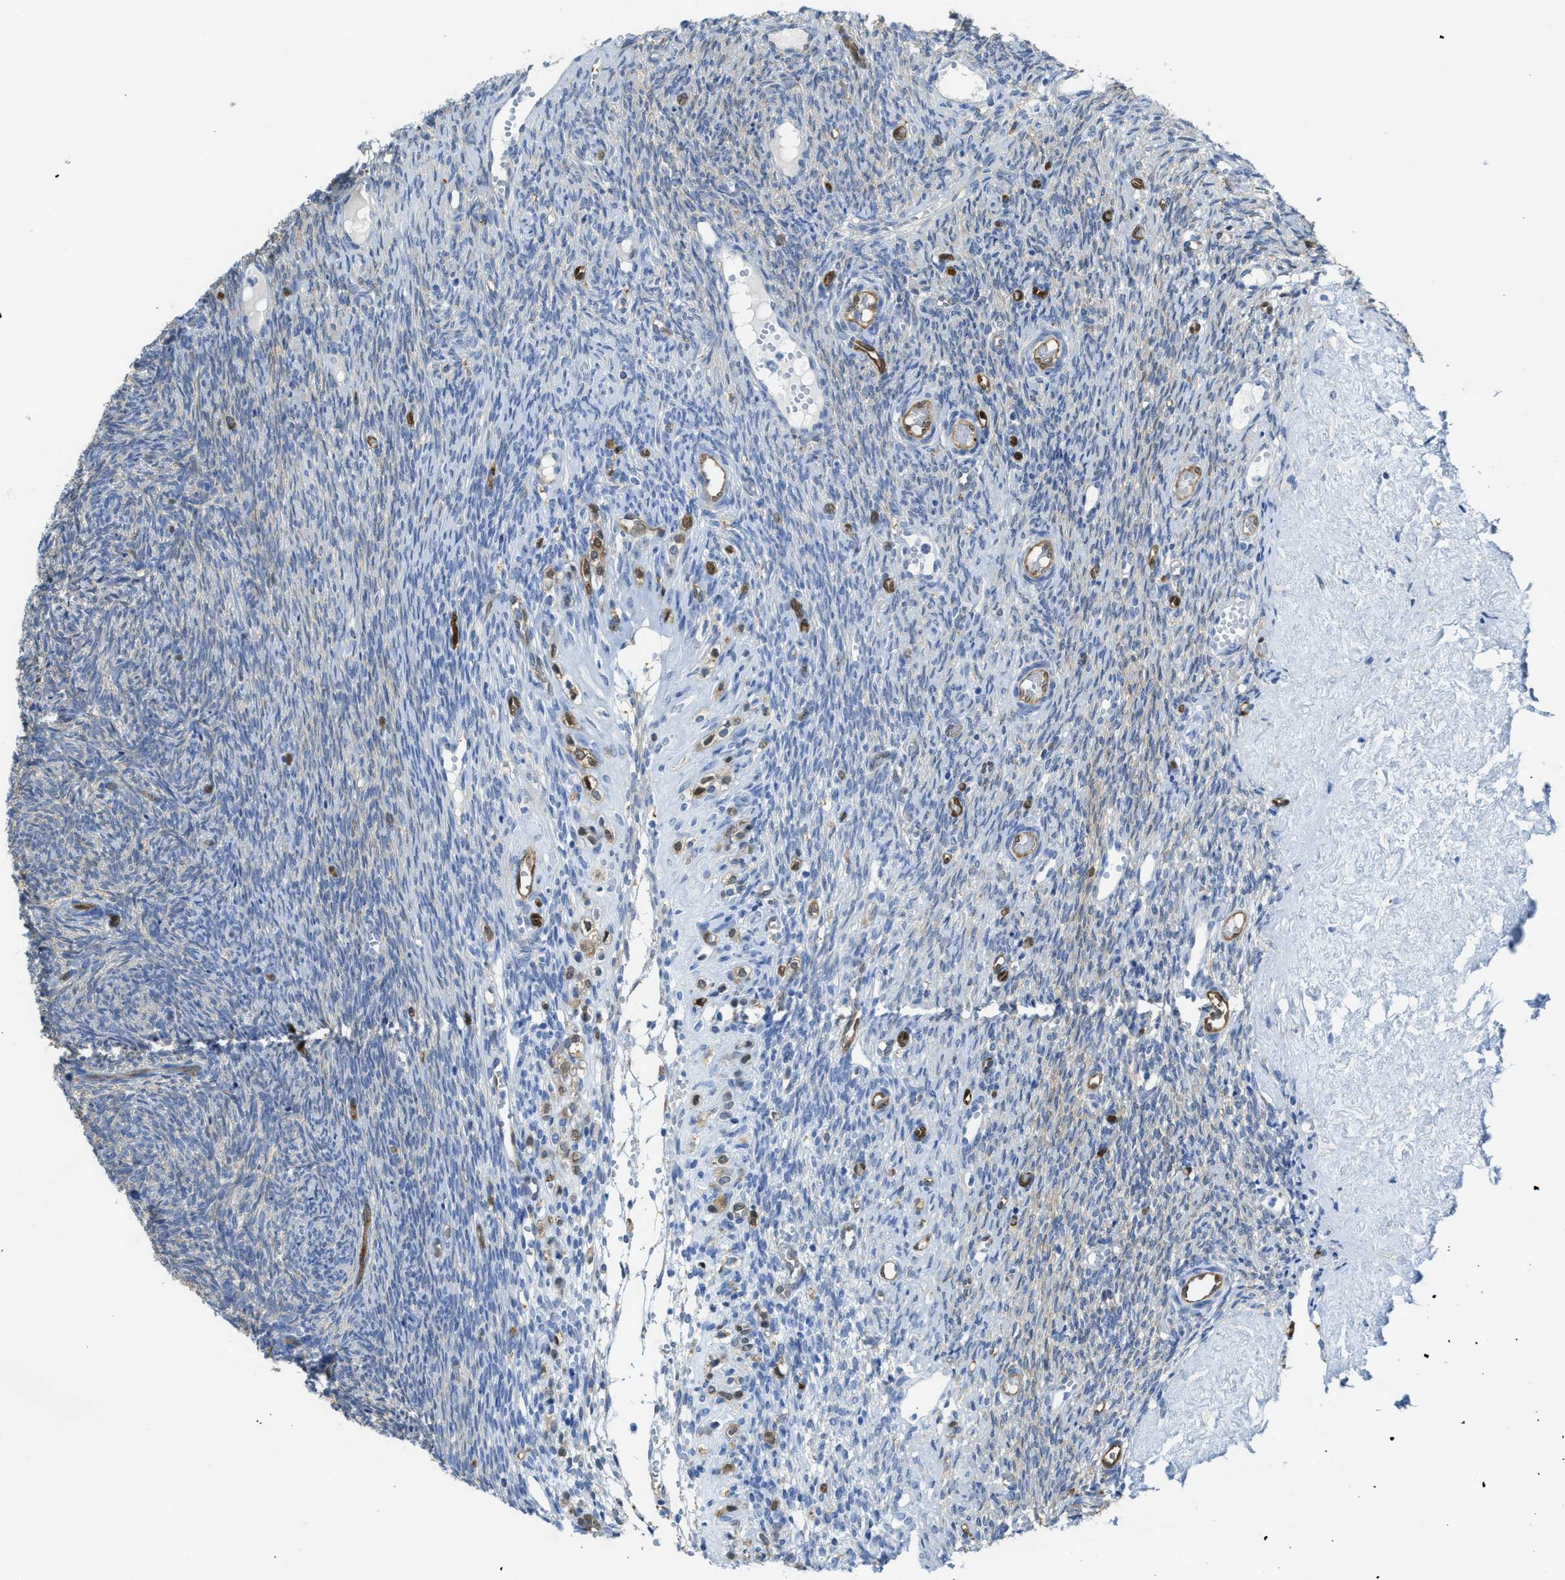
{"staining": {"intensity": "negative", "quantity": "none", "location": "none"}, "tissue": "ovary", "cell_type": "Ovarian stroma cells", "image_type": "normal", "snomed": [{"axis": "morphology", "description": "Normal tissue, NOS"}, {"axis": "topography", "description": "Ovary"}], "caption": "Immunohistochemical staining of unremarkable ovary reveals no significant positivity in ovarian stroma cells. (Brightfield microscopy of DAB immunohistochemistry at high magnification).", "gene": "ASS1", "patient": {"sex": "female", "age": 41}}